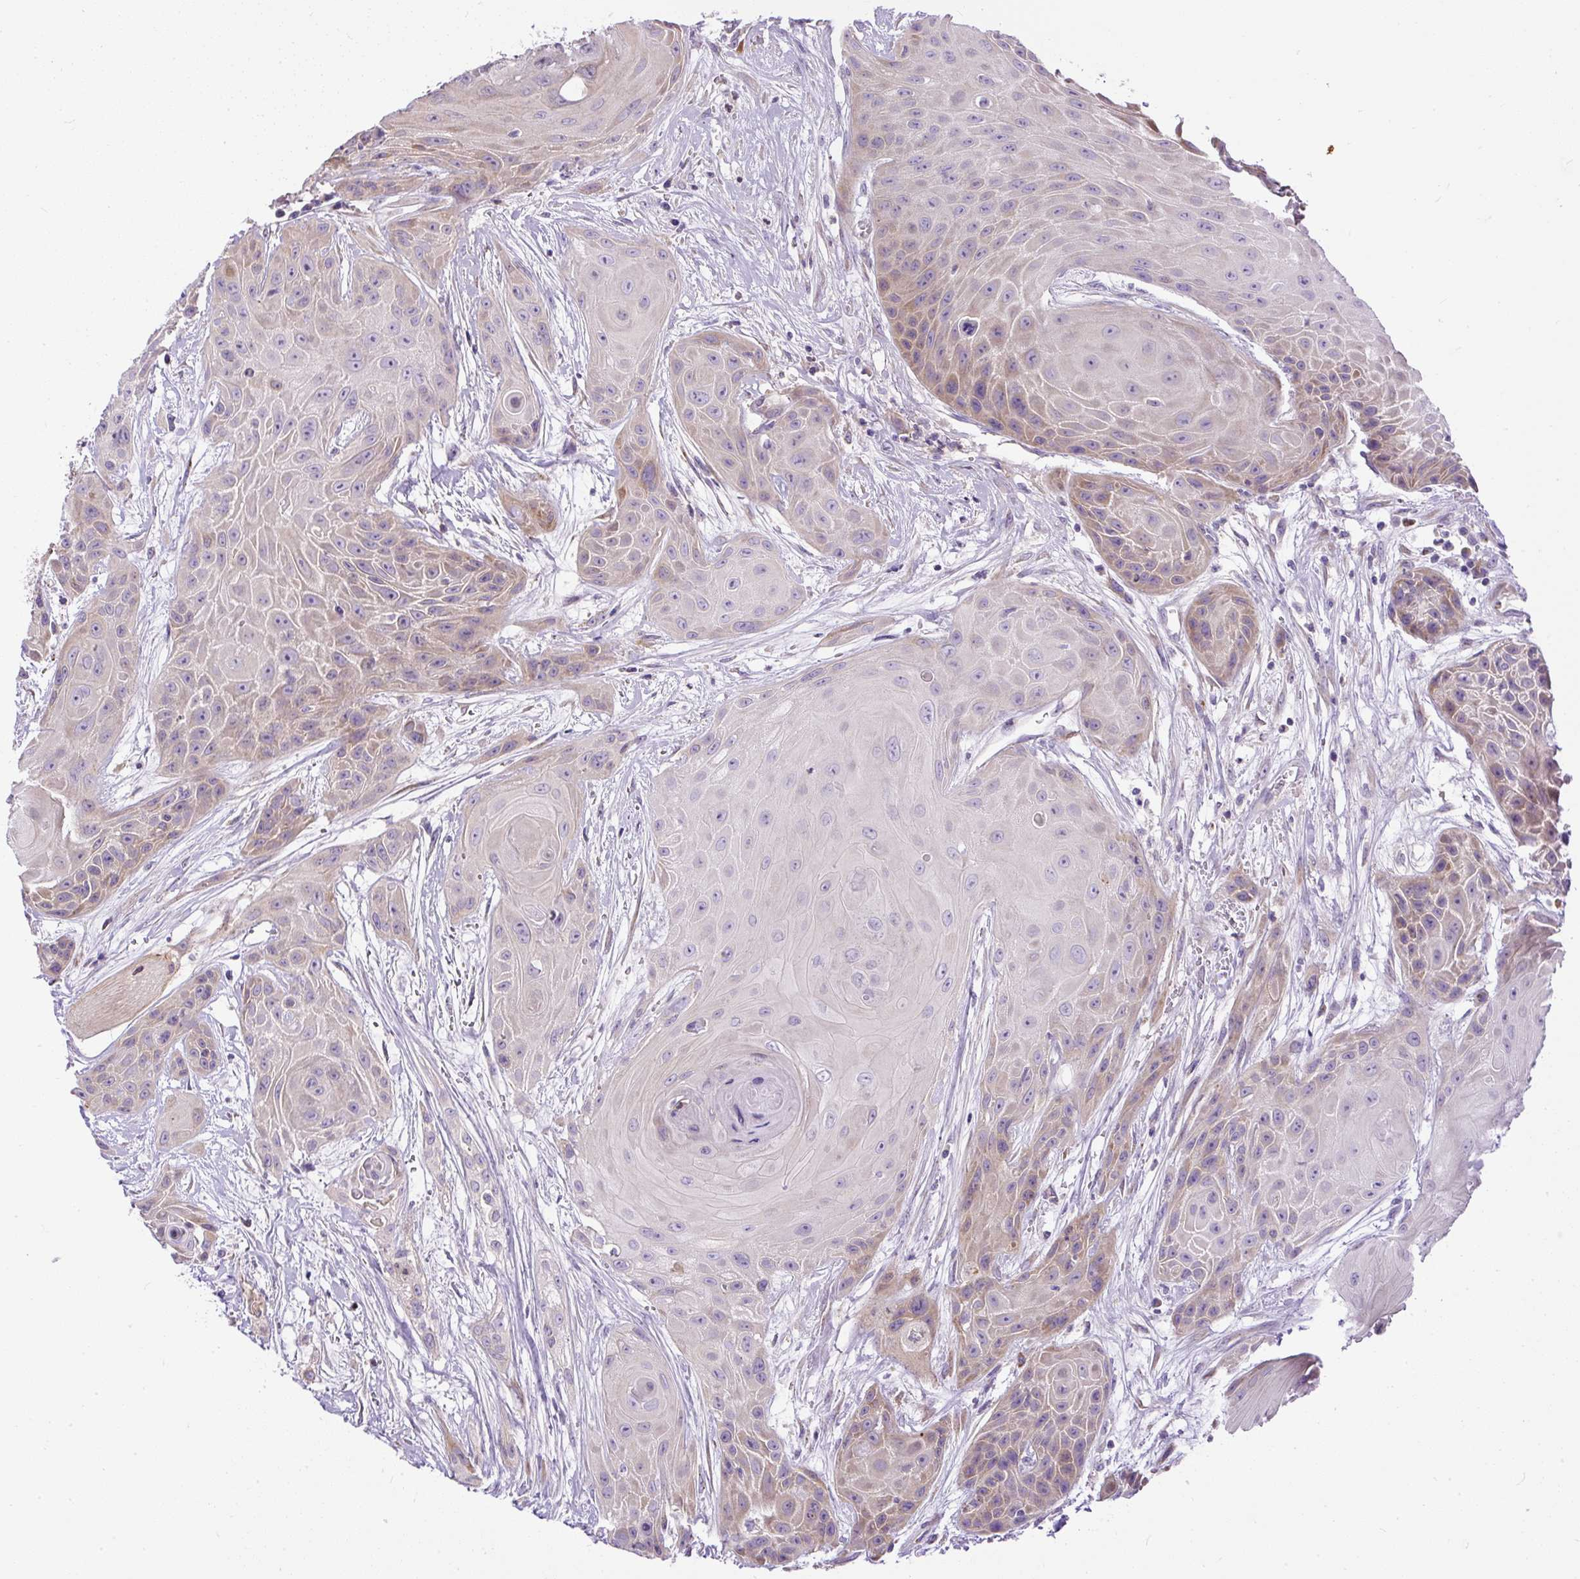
{"staining": {"intensity": "weak", "quantity": "<25%", "location": "cytoplasmic/membranous"}, "tissue": "head and neck cancer", "cell_type": "Tumor cells", "image_type": "cancer", "snomed": [{"axis": "morphology", "description": "Squamous cell carcinoma, NOS"}, {"axis": "topography", "description": "Head-Neck"}], "caption": "The photomicrograph demonstrates no significant staining in tumor cells of head and neck cancer. (DAB (3,3'-diaminobenzidine) IHC, high magnification).", "gene": "CFAP47", "patient": {"sex": "female", "age": 73}}